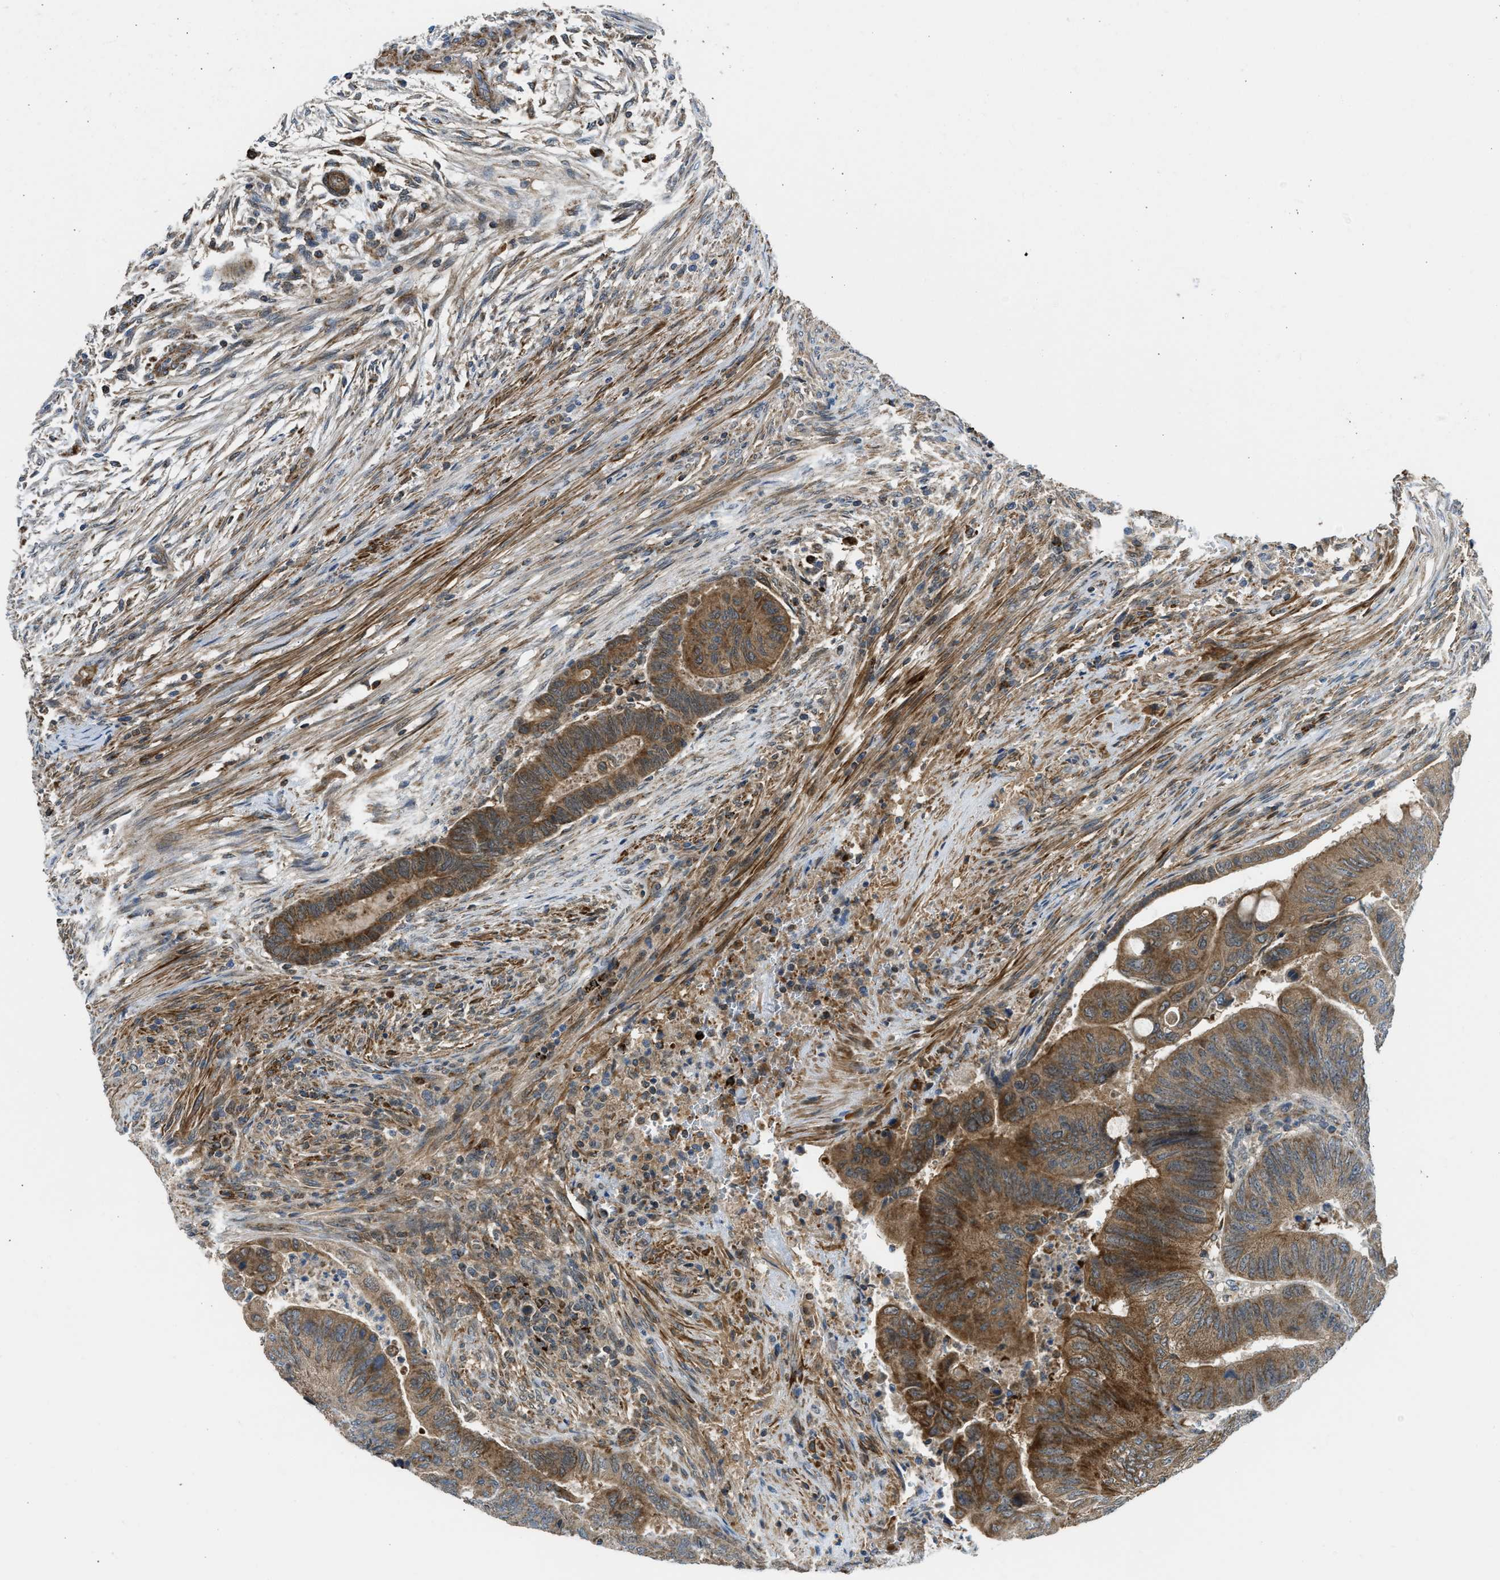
{"staining": {"intensity": "moderate", "quantity": ">75%", "location": "cytoplasmic/membranous"}, "tissue": "colorectal cancer", "cell_type": "Tumor cells", "image_type": "cancer", "snomed": [{"axis": "morphology", "description": "Normal tissue, NOS"}, {"axis": "morphology", "description": "Adenocarcinoma, NOS"}, {"axis": "topography", "description": "Rectum"}, {"axis": "topography", "description": "Peripheral nerve tissue"}], "caption": "This is an image of immunohistochemistry staining of colorectal cancer (adenocarcinoma), which shows moderate positivity in the cytoplasmic/membranous of tumor cells.", "gene": "SESN2", "patient": {"sex": "male", "age": 92}}